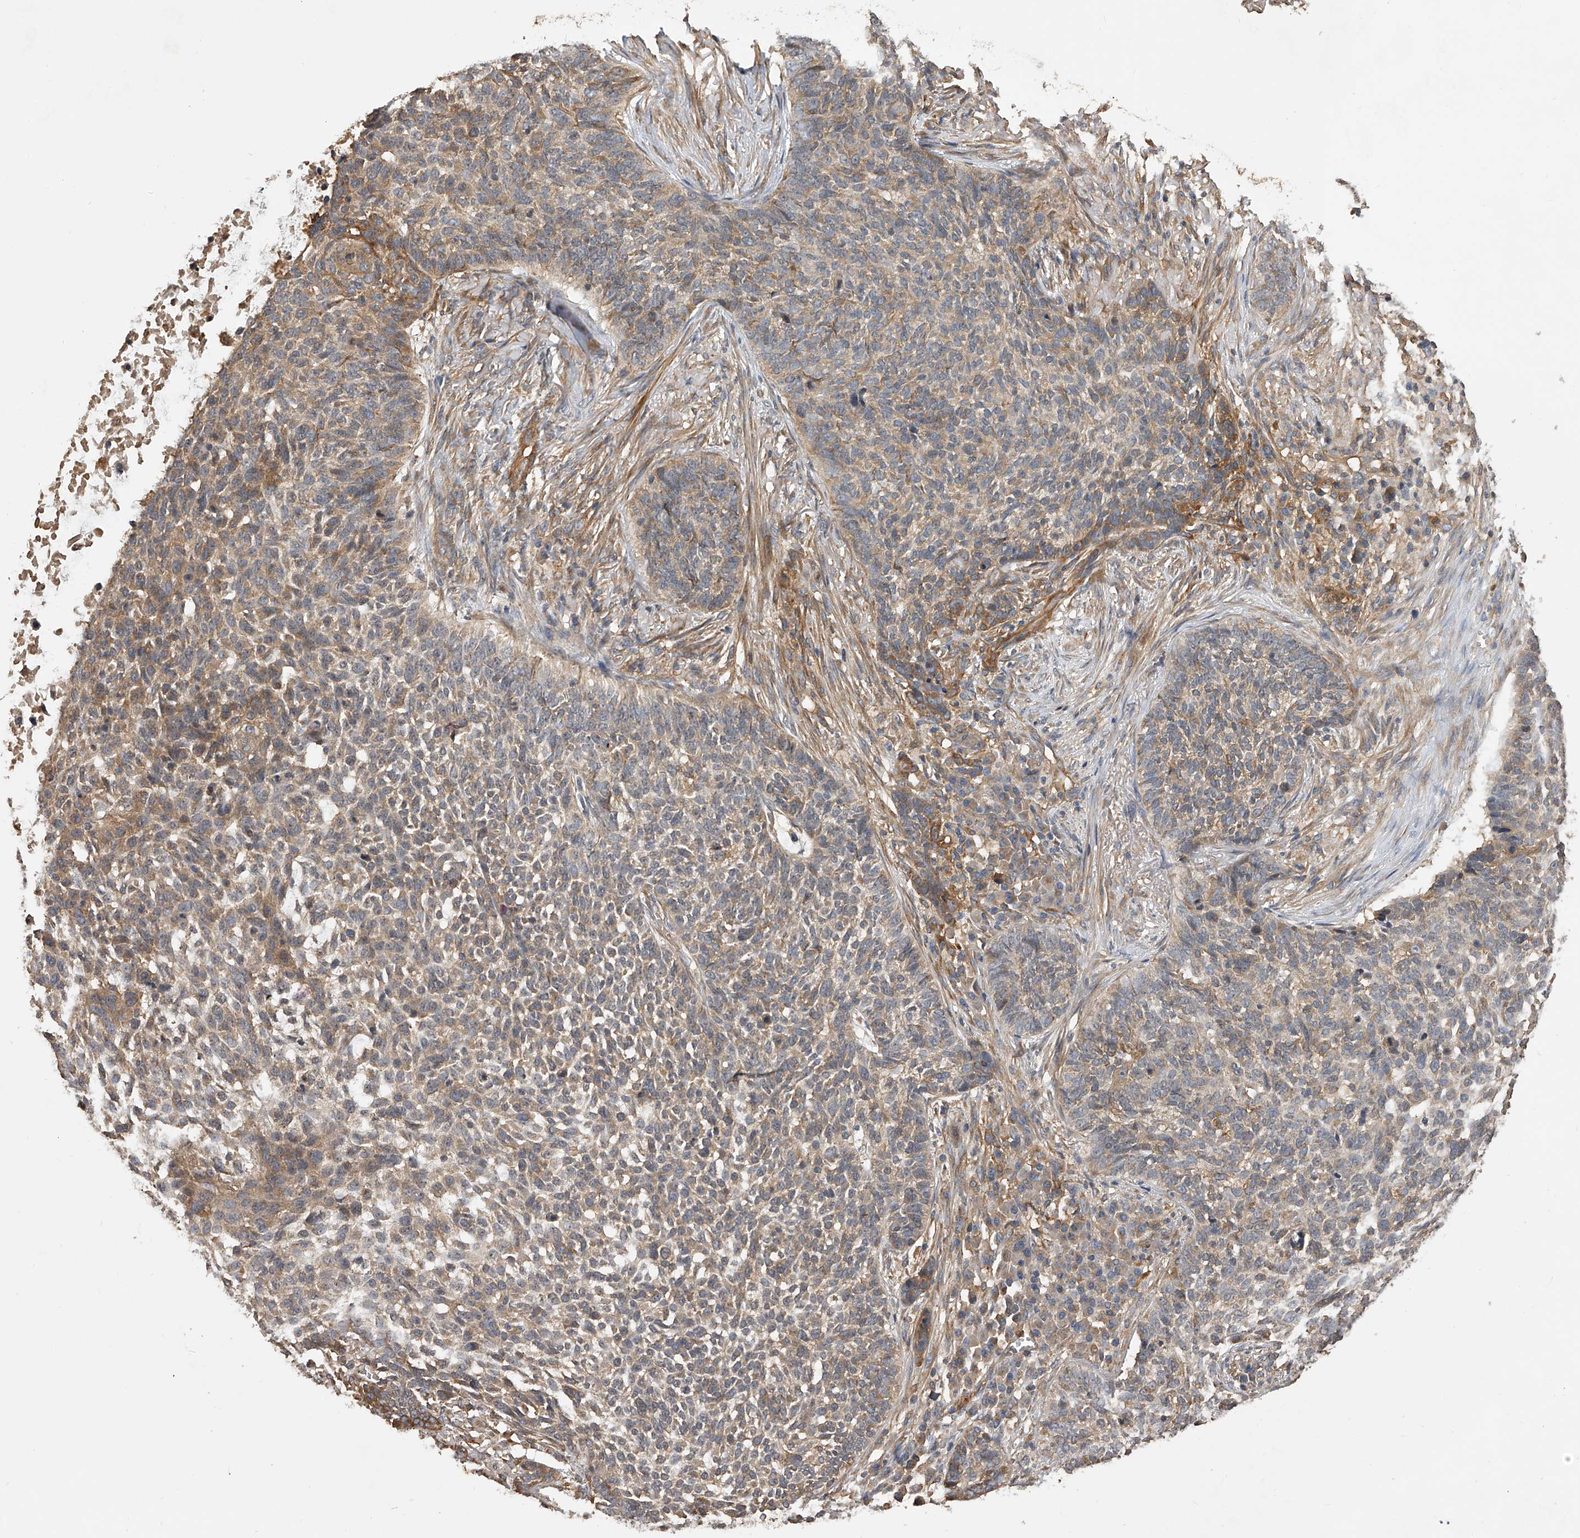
{"staining": {"intensity": "weak", "quantity": "25%-75%", "location": "cytoplasmic/membranous"}, "tissue": "skin cancer", "cell_type": "Tumor cells", "image_type": "cancer", "snomed": [{"axis": "morphology", "description": "Basal cell carcinoma"}, {"axis": "topography", "description": "Skin"}], "caption": "Immunohistochemical staining of human skin cancer (basal cell carcinoma) displays low levels of weak cytoplasmic/membranous protein positivity in approximately 25%-75% of tumor cells. (IHC, brightfield microscopy, high magnification).", "gene": "PTPRA", "patient": {"sex": "male", "age": 85}}